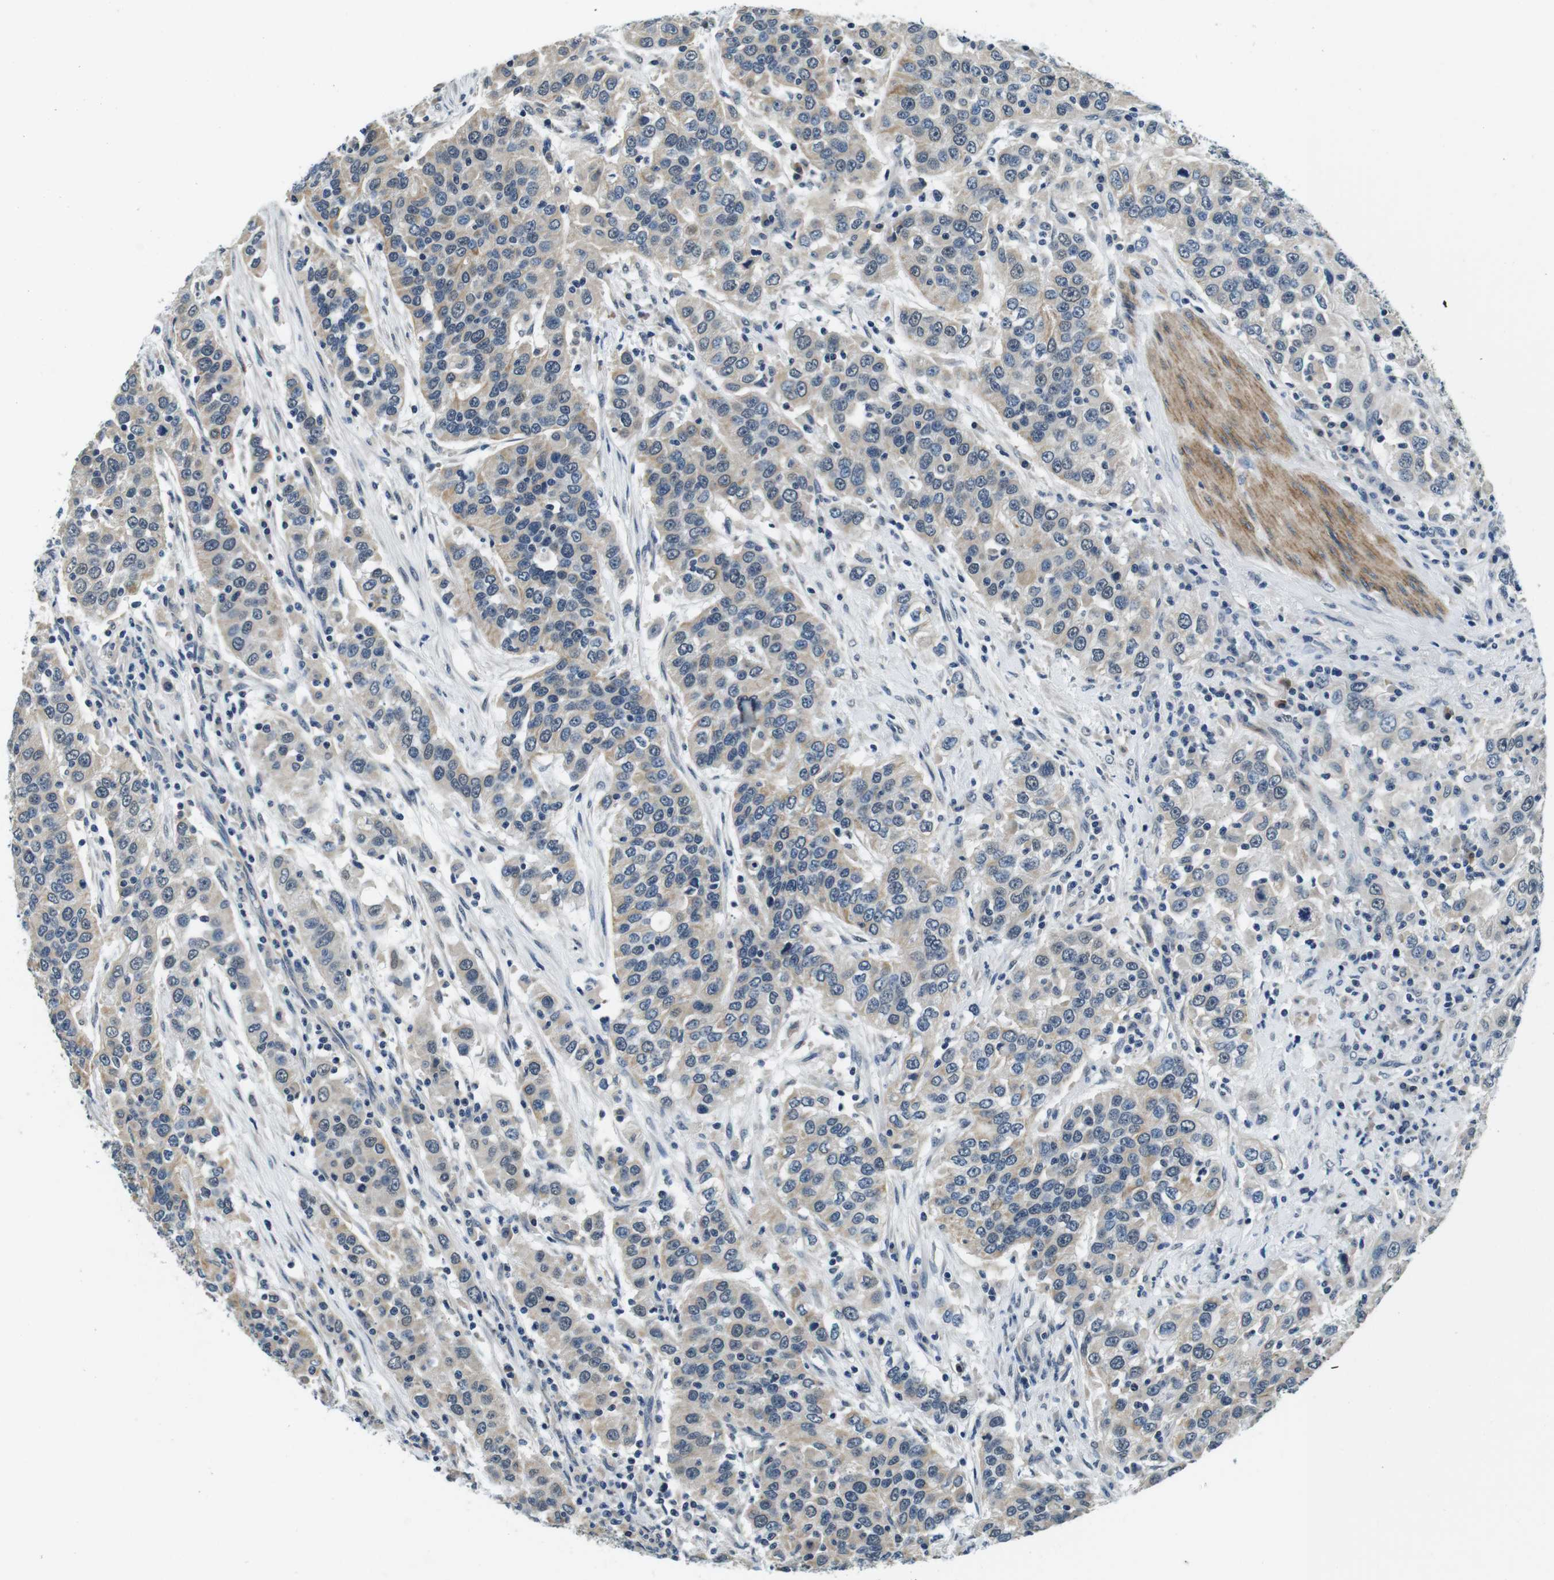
{"staining": {"intensity": "weak", "quantity": "25%-75%", "location": "cytoplasmic/membranous"}, "tissue": "urothelial cancer", "cell_type": "Tumor cells", "image_type": "cancer", "snomed": [{"axis": "morphology", "description": "Urothelial carcinoma, High grade"}, {"axis": "topography", "description": "Urinary bladder"}], "caption": "Urothelial cancer stained with DAB IHC shows low levels of weak cytoplasmic/membranous expression in about 25%-75% of tumor cells.", "gene": "DTNA", "patient": {"sex": "female", "age": 80}}